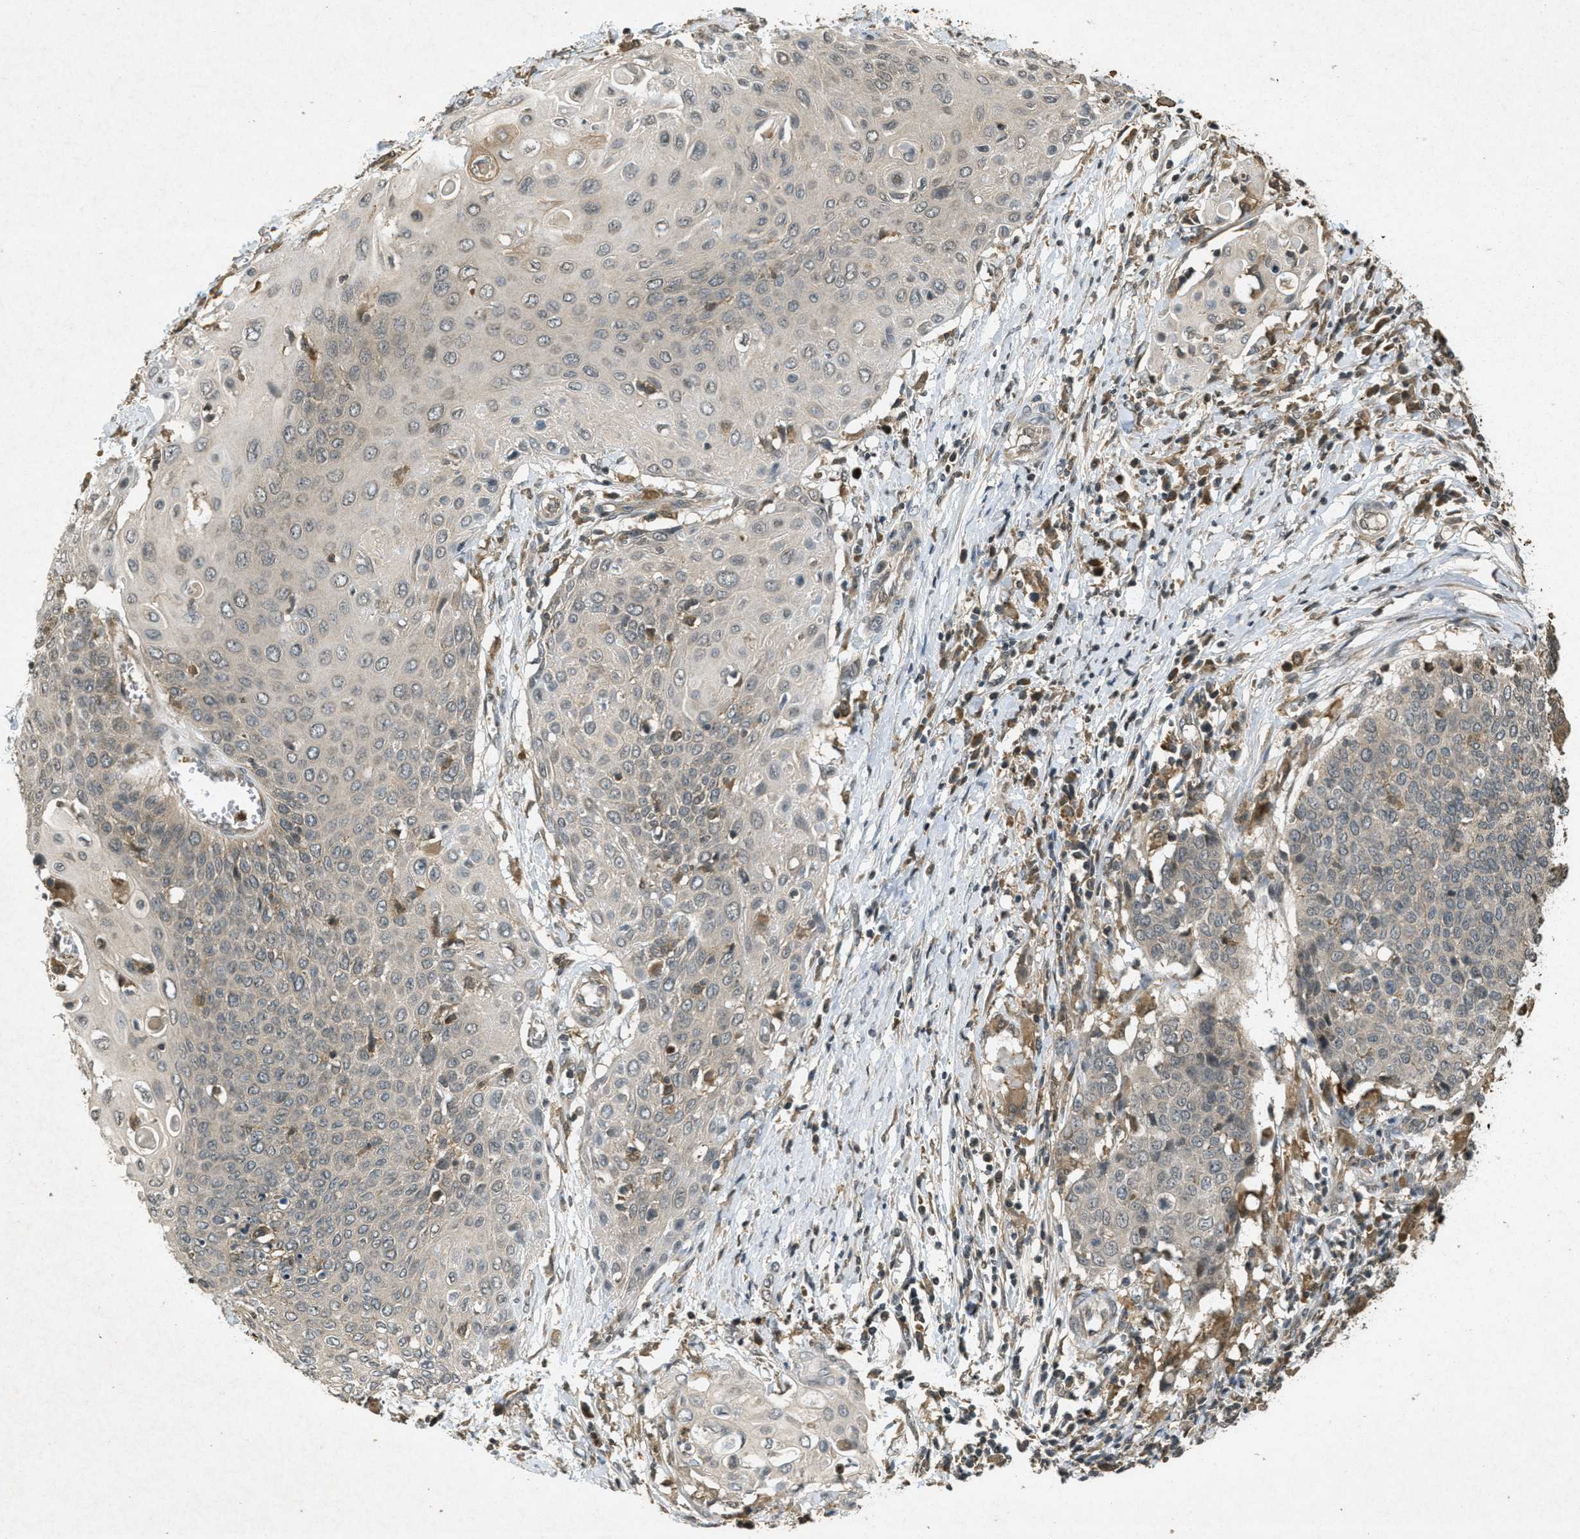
{"staining": {"intensity": "moderate", "quantity": "<25%", "location": "cytoplasmic/membranous"}, "tissue": "cervical cancer", "cell_type": "Tumor cells", "image_type": "cancer", "snomed": [{"axis": "morphology", "description": "Squamous cell carcinoma, NOS"}, {"axis": "topography", "description": "Cervix"}], "caption": "There is low levels of moderate cytoplasmic/membranous positivity in tumor cells of squamous cell carcinoma (cervical), as demonstrated by immunohistochemical staining (brown color).", "gene": "ATG7", "patient": {"sex": "female", "age": 39}}